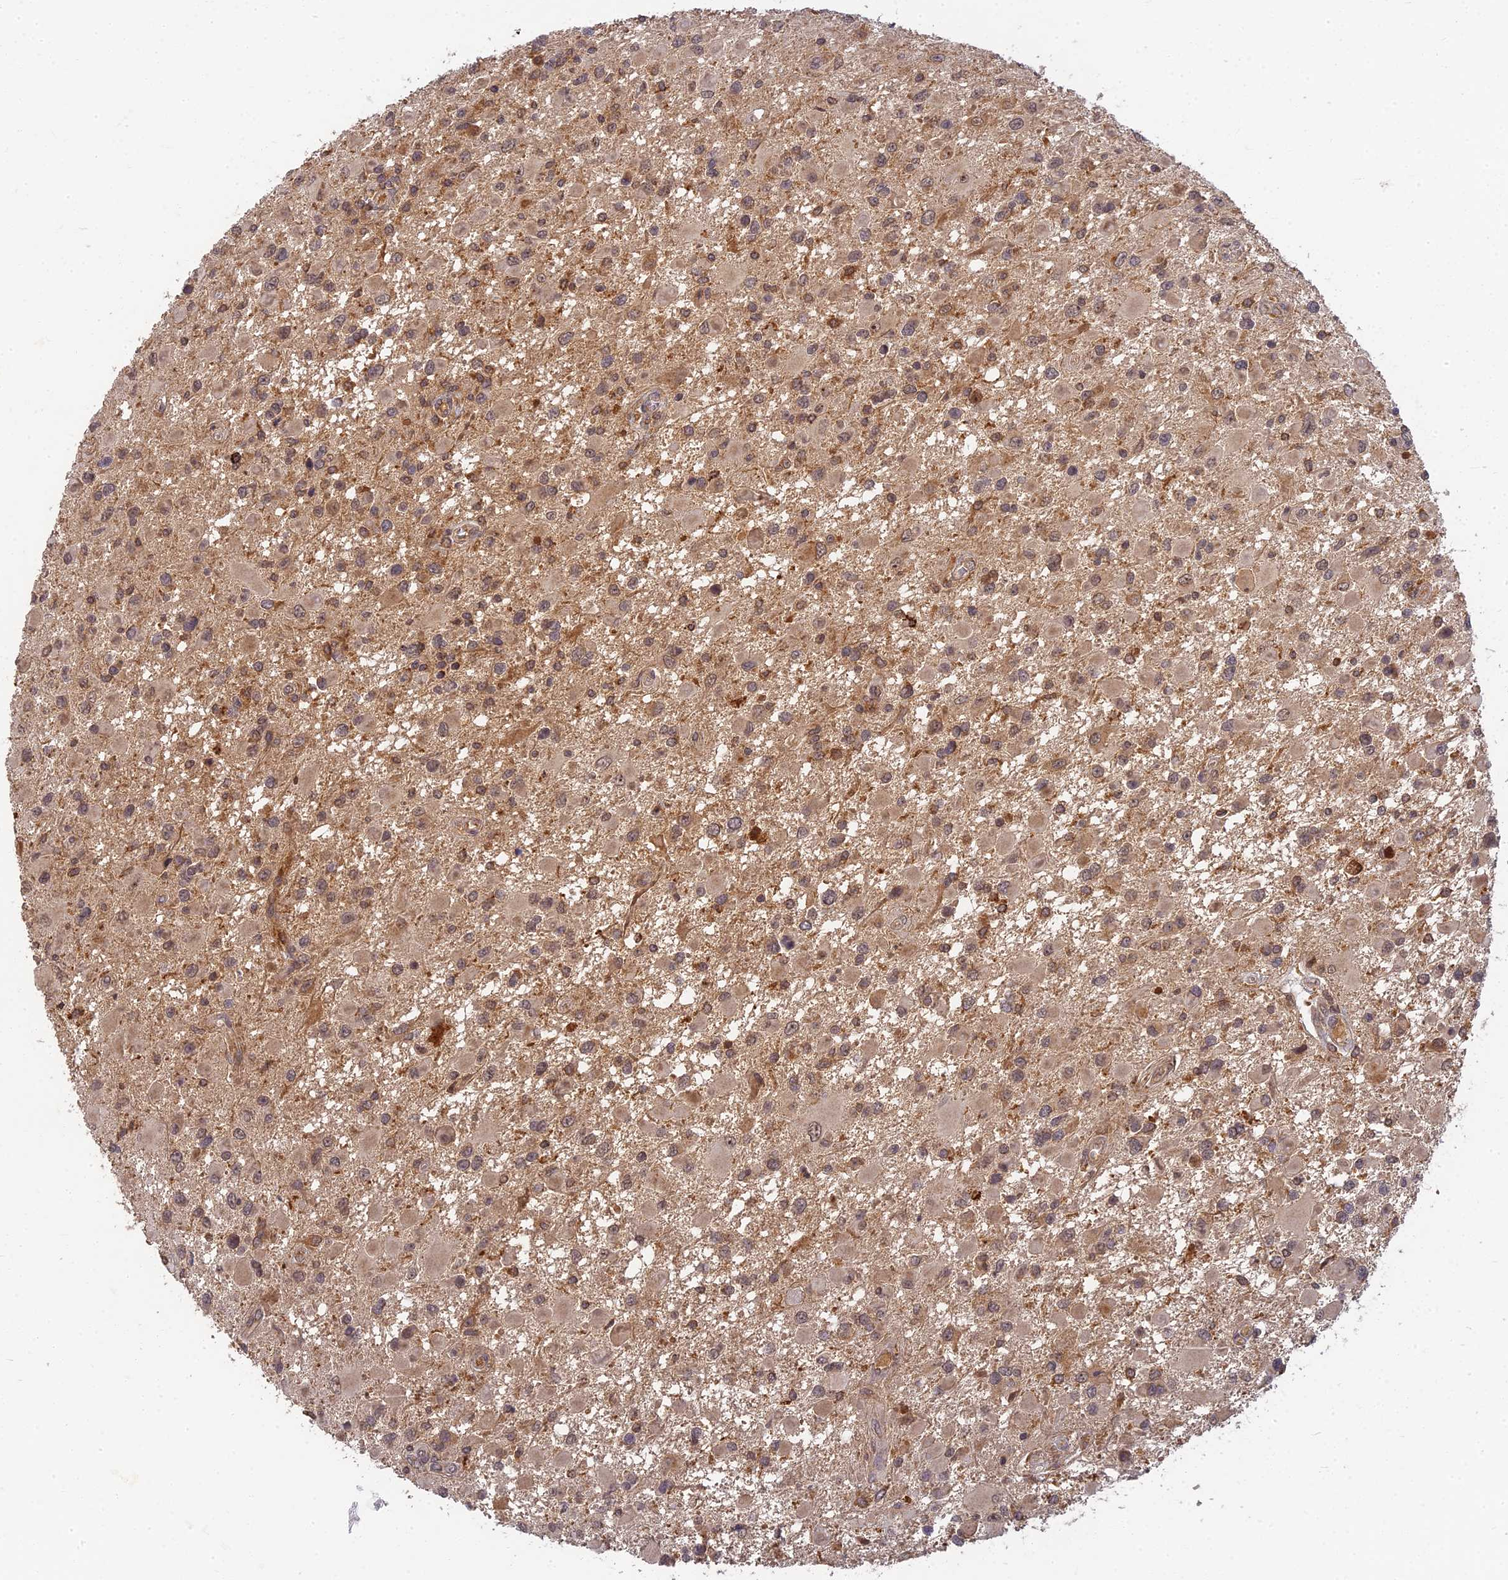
{"staining": {"intensity": "weak", "quantity": ">75%", "location": "cytoplasmic/membranous"}, "tissue": "glioma", "cell_type": "Tumor cells", "image_type": "cancer", "snomed": [{"axis": "morphology", "description": "Glioma, malignant, High grade"}, {"axis": "topography", "description": "Brain"}], "caption": "An image showing weak cytoplasmic/membranous expression in approximately >75% of tumor cells in glioma, as visualized by brown immunohistochemical staining.", "gene": "RGL3", "patient": {"sex": "male", "age": 53}}